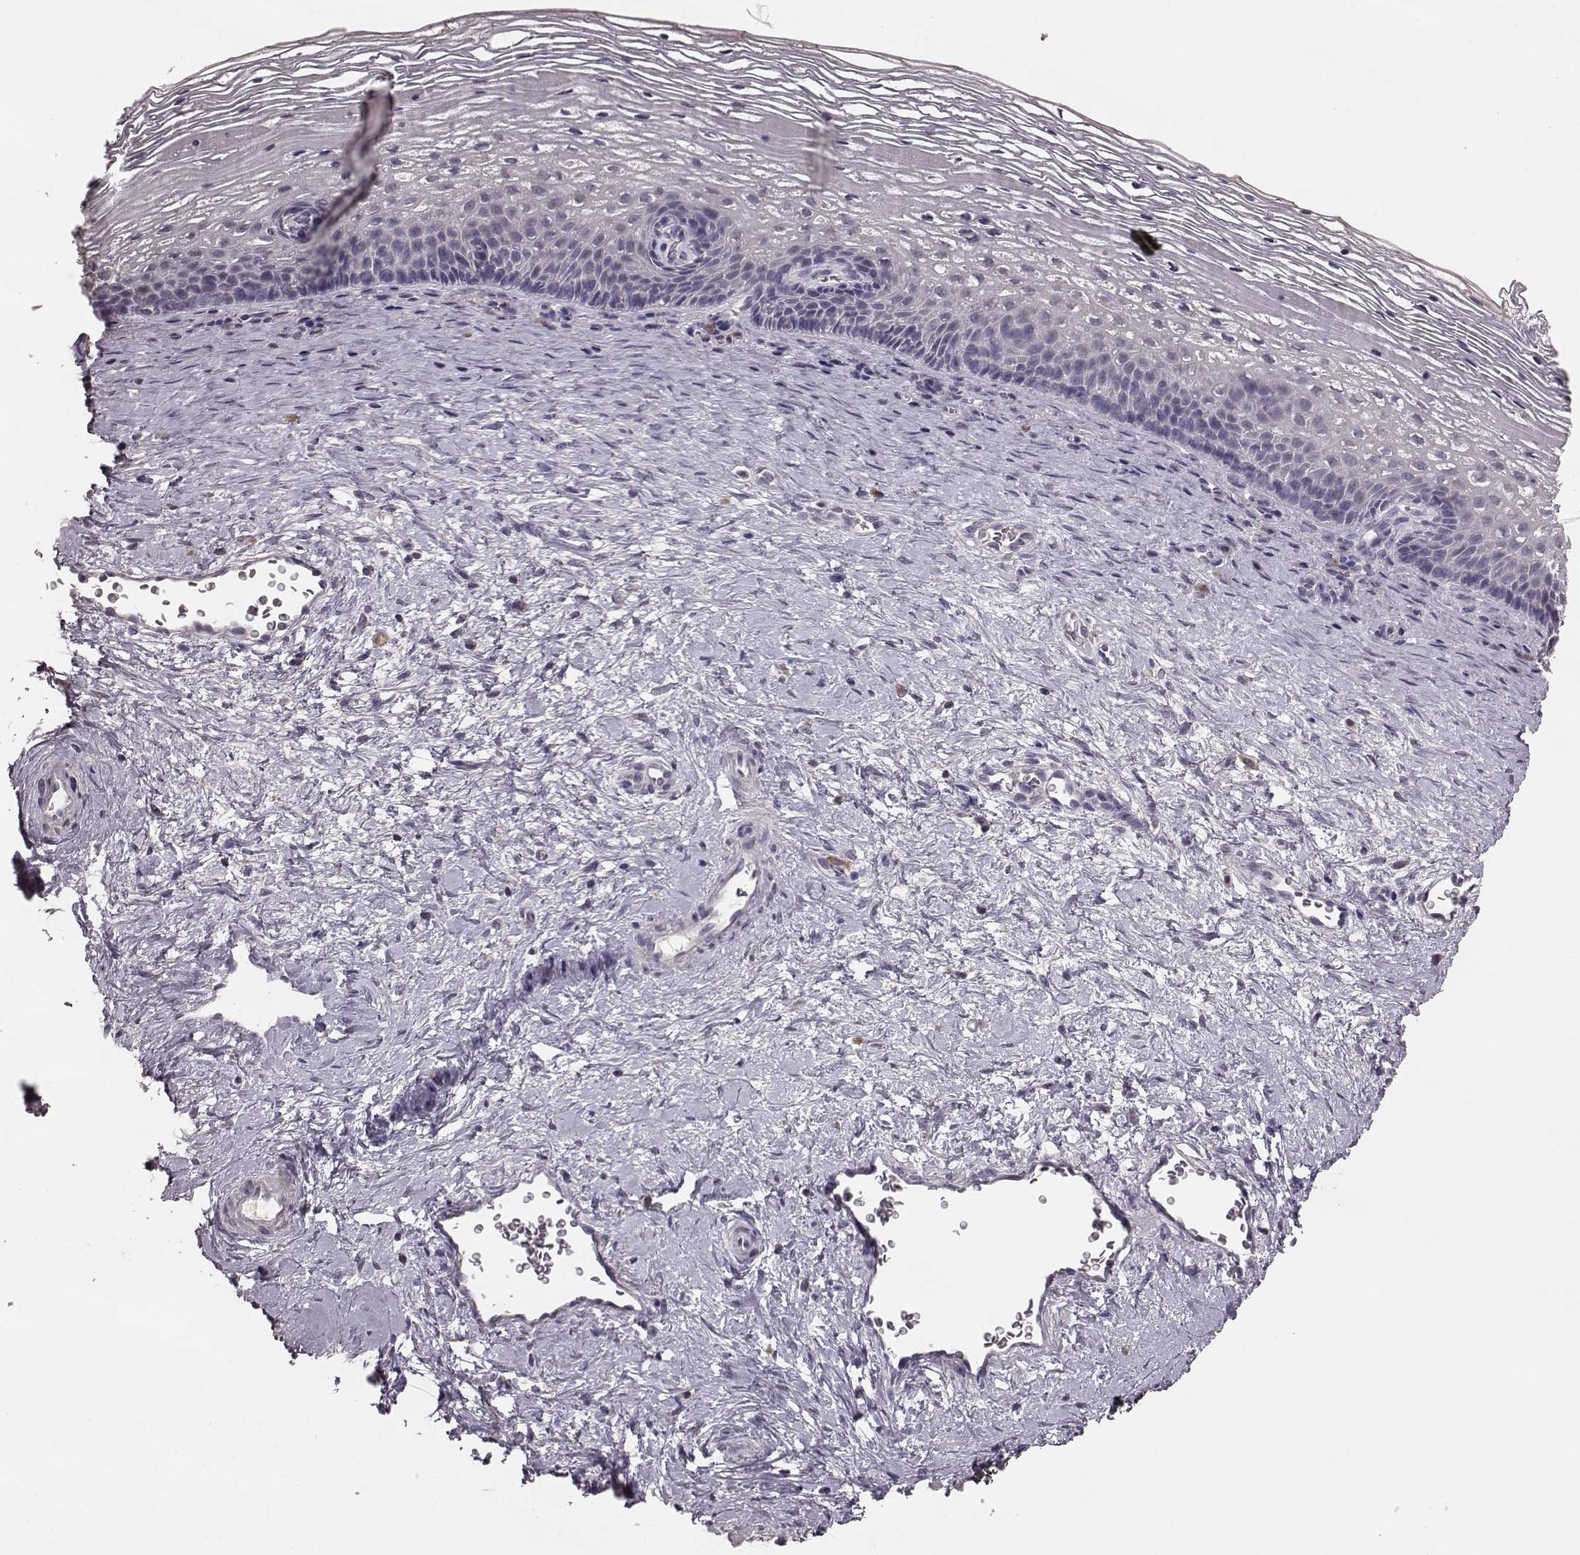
{"staining": {"intensity": "moderate", "quantity": "<25%", "location": "cytoplasmic/membranous"}, "tissue": "cervix", "cell_type": "Glandular cells", "image_type": "normal", "snomed": [{"axis": "morphology", "description": "Normal tissue, NOS"}, {"axis": "topography", "description": "Cervix"}], "caption": "The micrograph shows a brown stain indicating the presence of a protein in the cytoplasmic/membranous of glandular cells in cervix. (Stains: DAB (3,3'-diaminobenzidine) in brown, nuclei in blue, Microscopy: brightfield microscopy at high magnification).", "gene": "SLC52A3", "patient": {"sex": "female", "age": 34}}